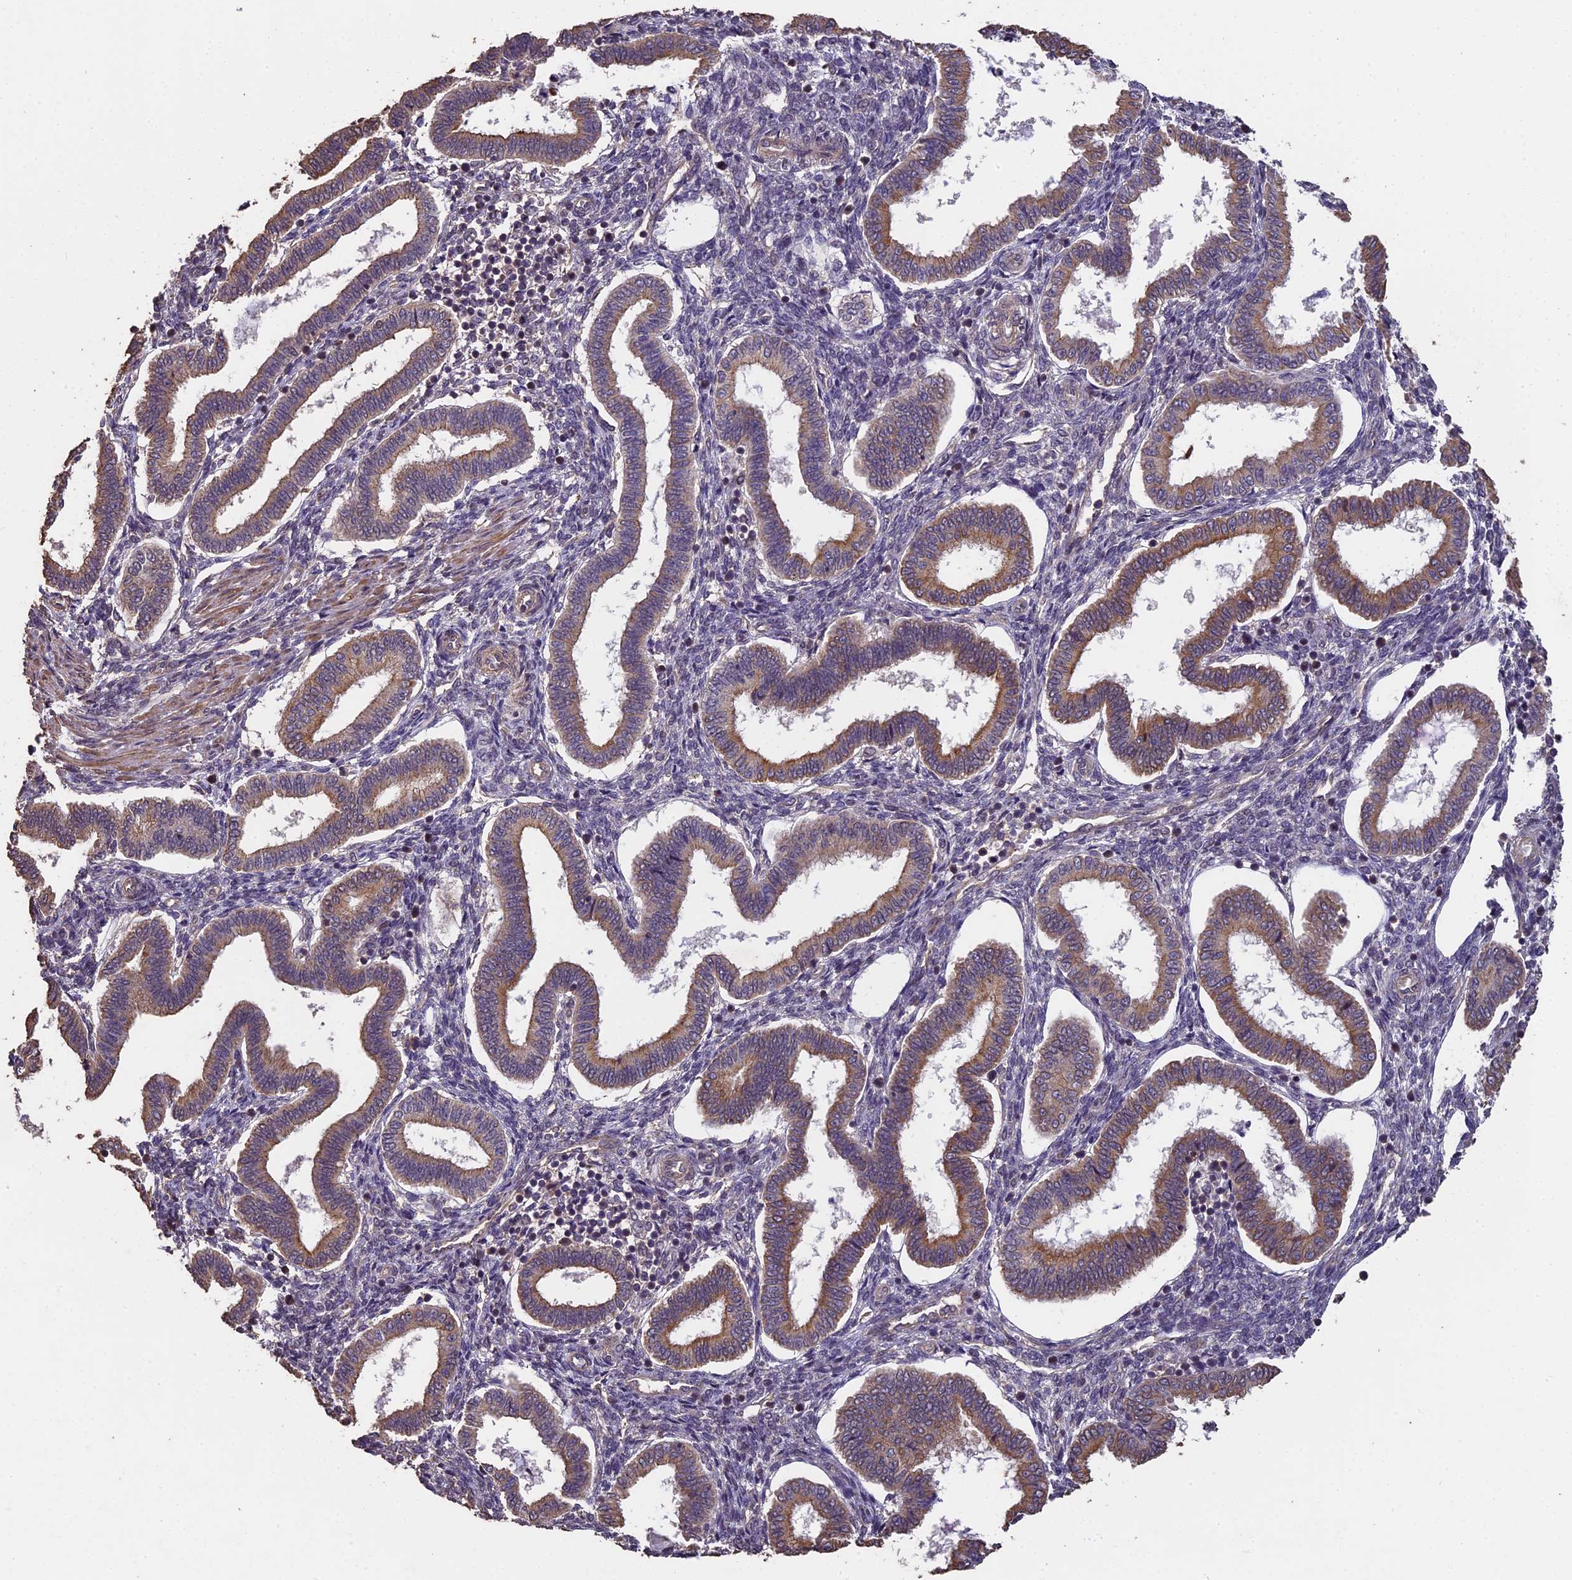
{"staining": {"intensity": "moderate", "quantity": "<25%", "location": "cytoplasmic/membranous"}, "tissue": "endometrium", "cell_type": "Cells in endometrial stroma", "image_type": "normal", "snomed": [{"axis": "morphology", "description": "Normal tissue, NOS"}, {"axis": "topography", "description": "Endometrium"}], "caption": "An immunohistochemistry image of normal tissue is shown. Protein staining in brown shows moderate cytoplasmic/membranous positivity in endometrium within cells in endometrial stroma.", "gene": "CHD9", "patient": {"sex": "female", "age": 24}}